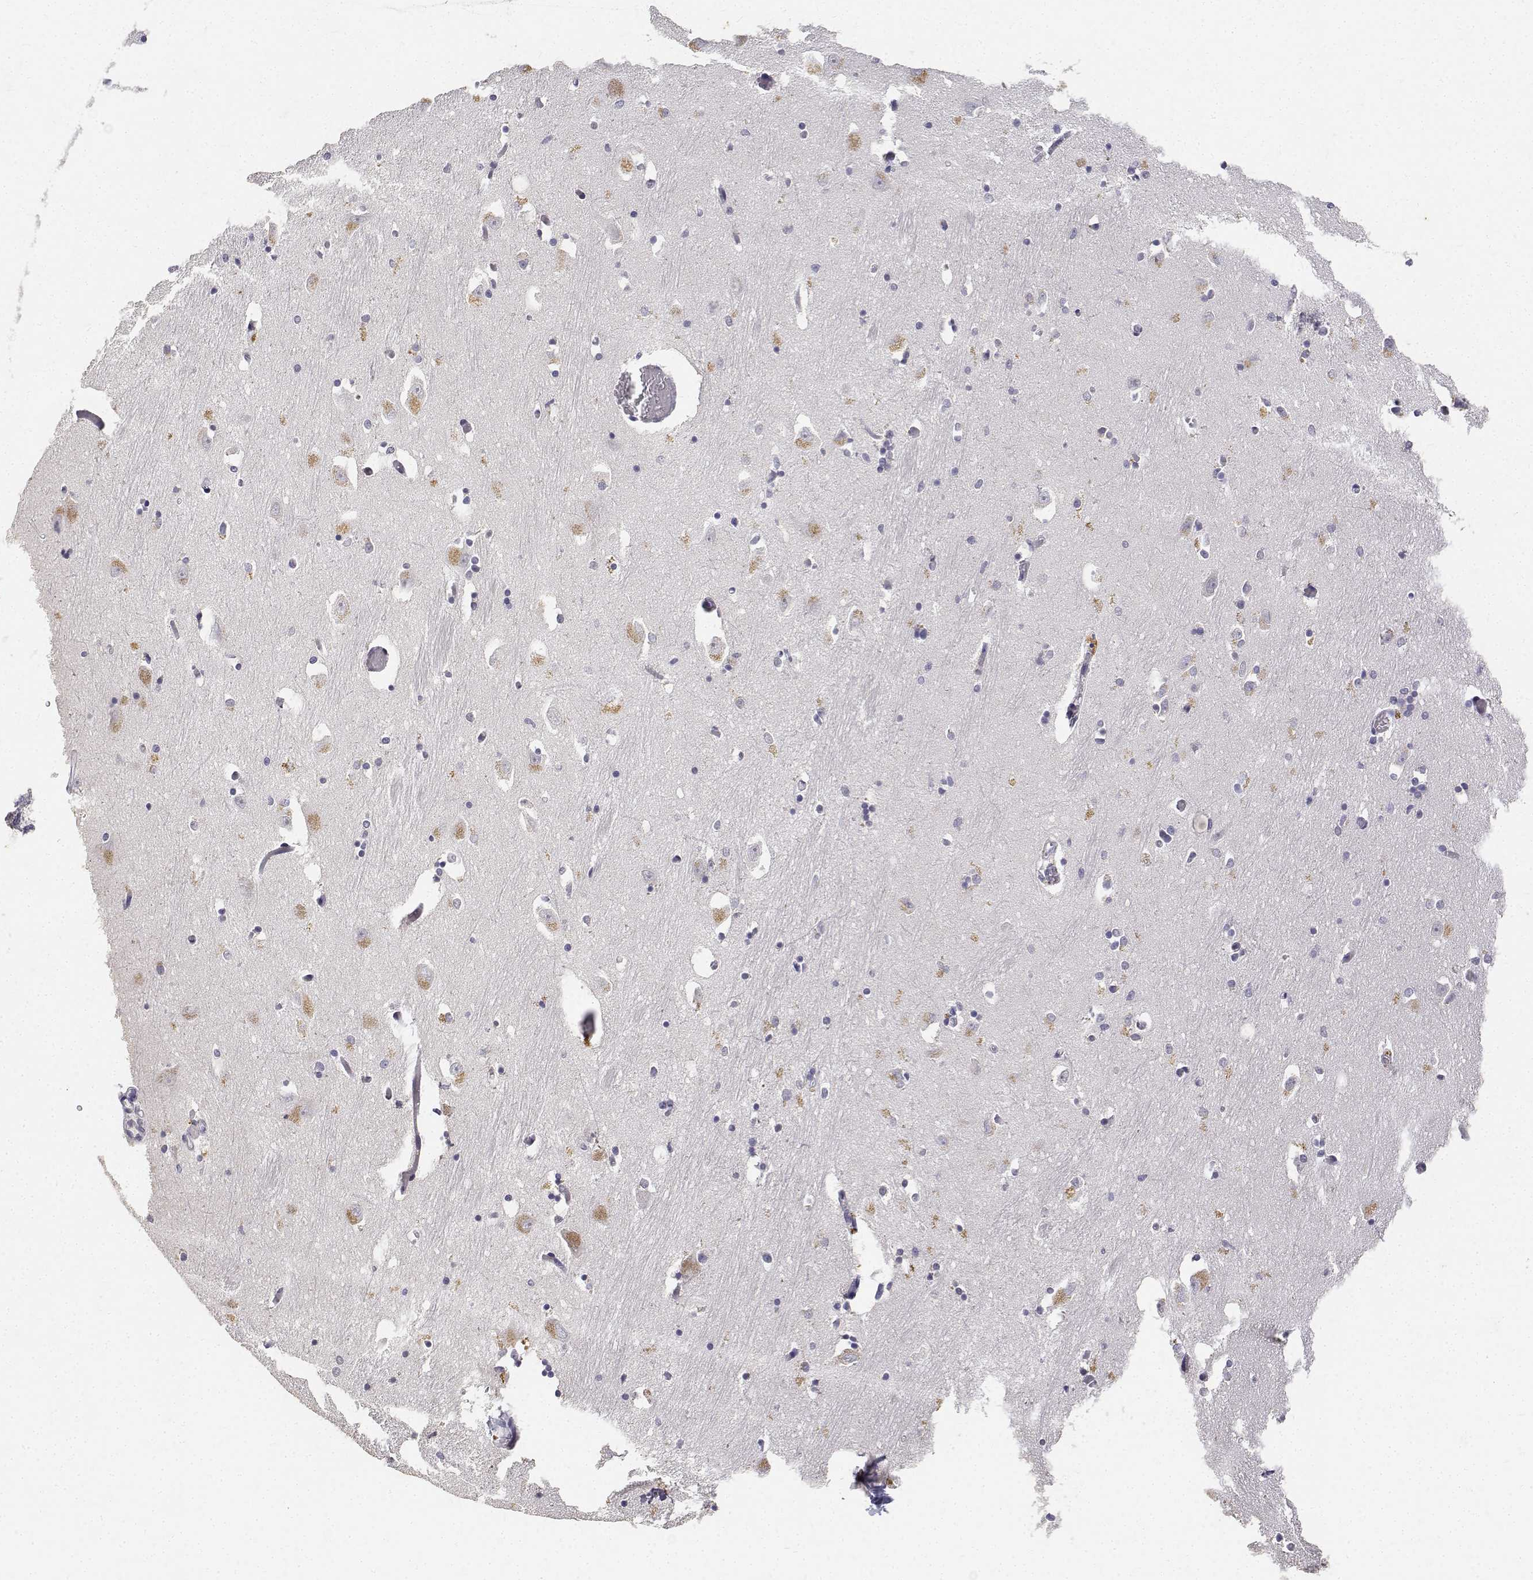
{"staining": {"intensity": "negative", "quantity": "none", "location": "none"}, "tissue": "caudate", "cell_type": "Glial cells", "image_type": "normal", "snomed": [{"axis": "morphology", "description": "Normal tissue, NOS"}, {"axis": "topography", "description": "Lateral ventricle wall"}, {"axis": "topography", "description": "Hippocampus"}], "caption": "The image shows no staining of glial cells in benign caudate.", "gene": "PAEP", "patient": {"sex": "female", "age": 63}}